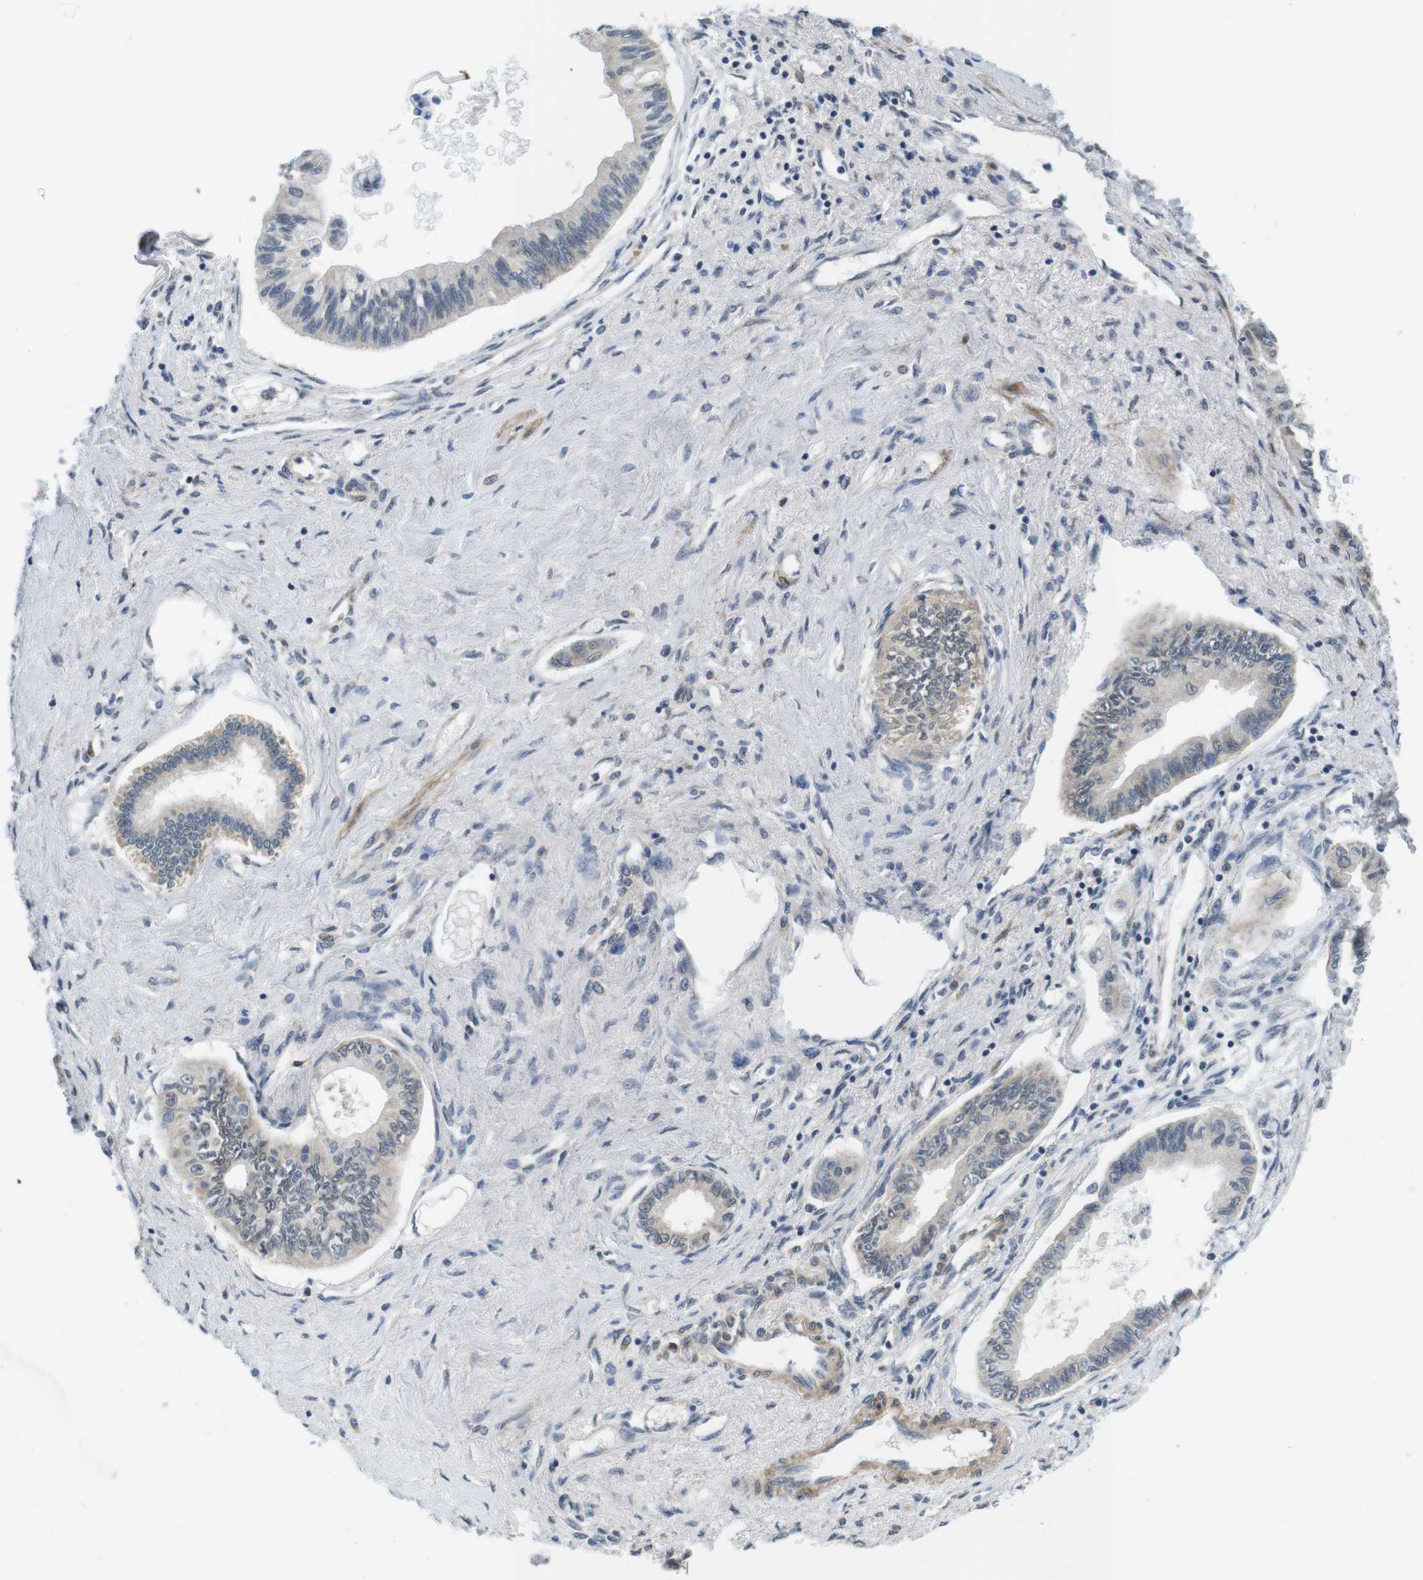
{"staining": {"intensity": "weak", "quantity": "<25%", "location": "cytoplasmic/membranous"}, "tissue": "pancreatic cancer", "cell_type": "Tumor cells", "image_type": "cancer", "snomed": [{"axis": "morphology", "description": "Adenocarcinoma, NOS"}, {"axis": "topography", "description": "Pancreas"}], "caption": "The immunohistochemistry histopathology image has no significant positivity in tumor cells of pancreatic cancer tissue.", "gene": "DTNA", "patient": {"sex": "female", "age": 77}}